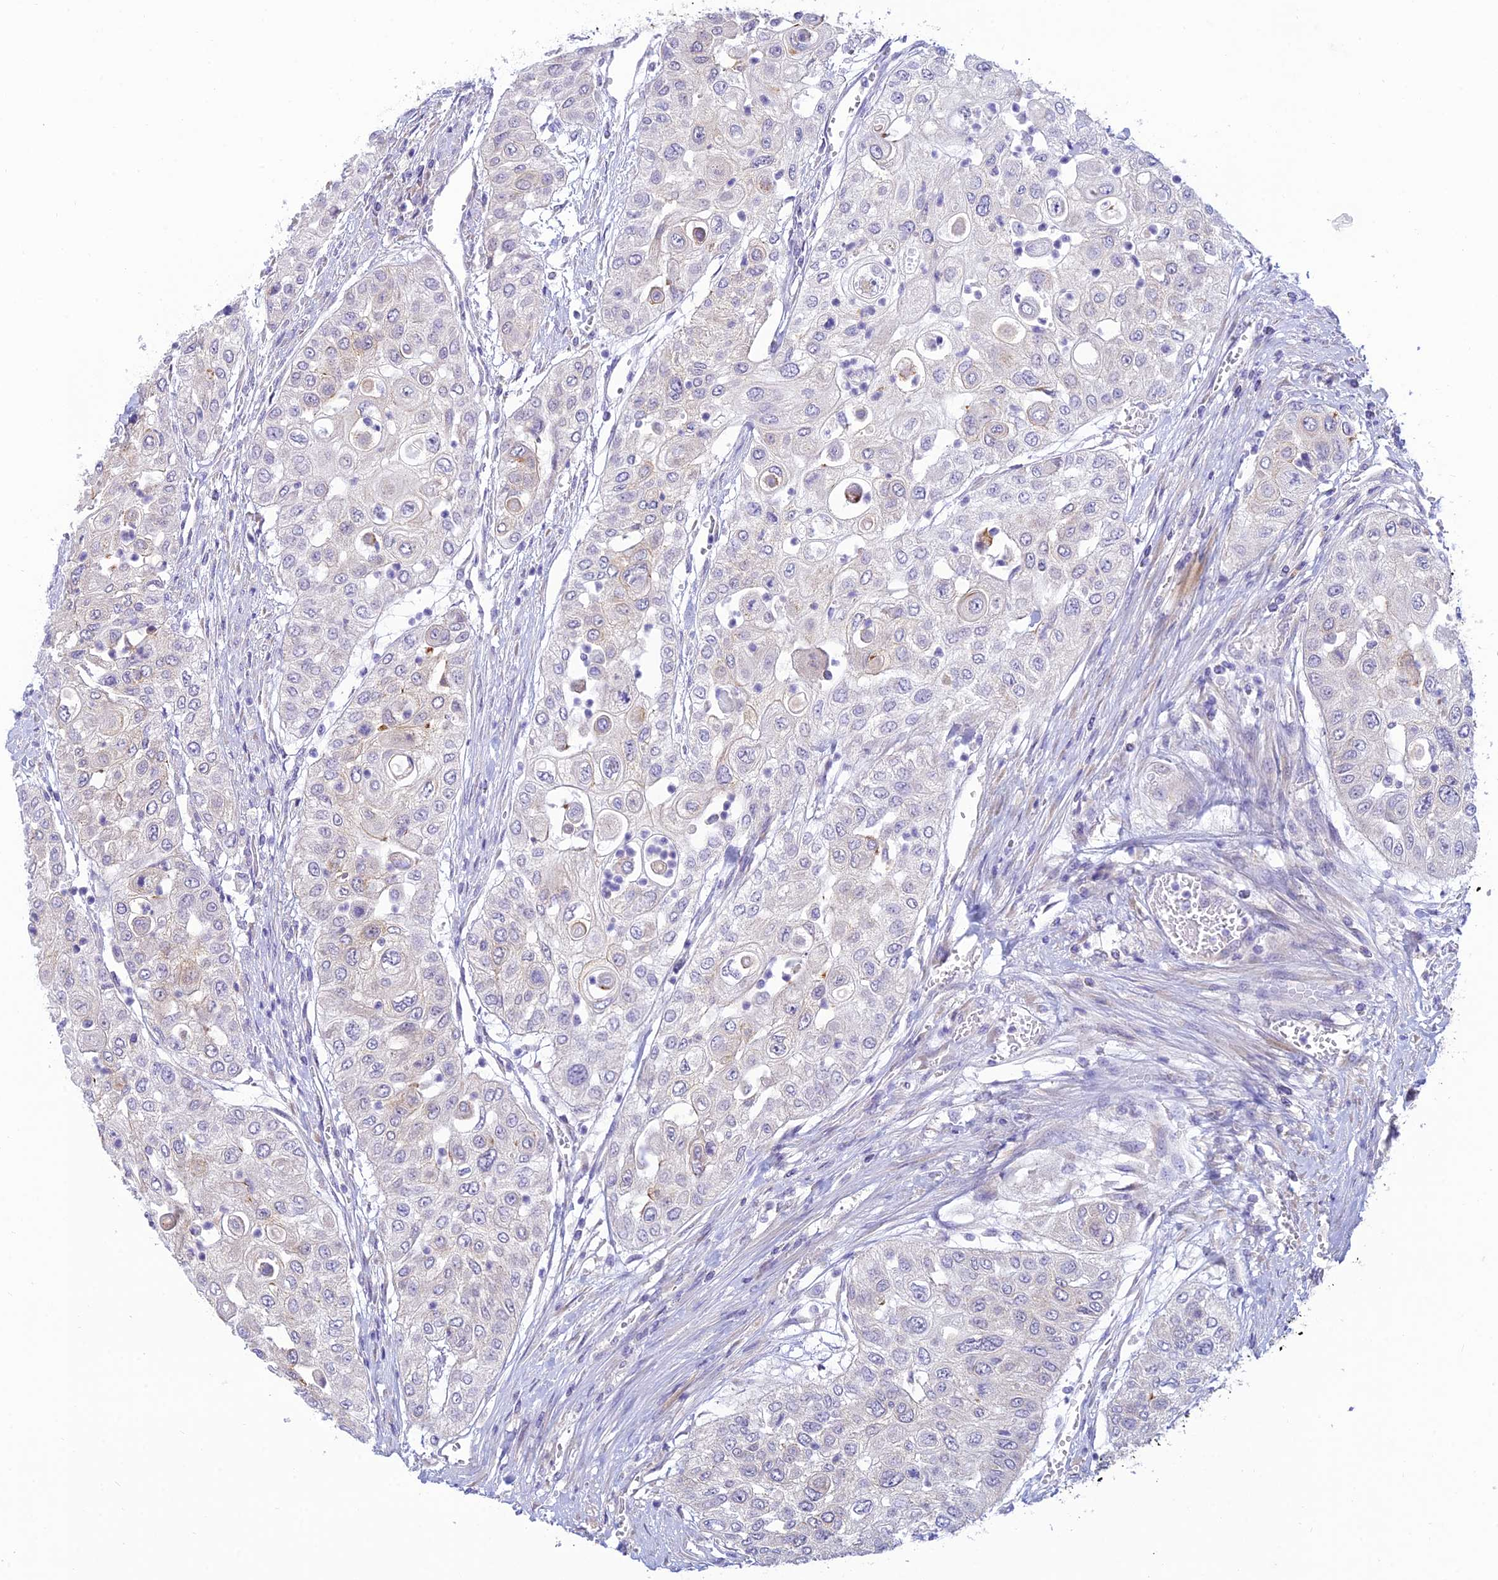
{"staining": {"intensity": "negative", "quantity": "none", "location": "none"}, "tissue": "urothelial cancer", "cell_type": "Tumor cells", "image_type": "cancer", "snomed": [{"axis": "morphology", "description": "Urothelial carcinoma, High grade"}, {"axis": "topography", "description": "Urinary bladder"}], "caption": "Protein analysis of high-grade urothelial carcinoma displays no significant expression in tumor cells. (DAB (3,3'-diaminobenzidine) immunohistochemistry visualized using brightfield microscopy, high magnification).", "gene": "SKIC8", "patient": {"sex": "female", "age": 79}}